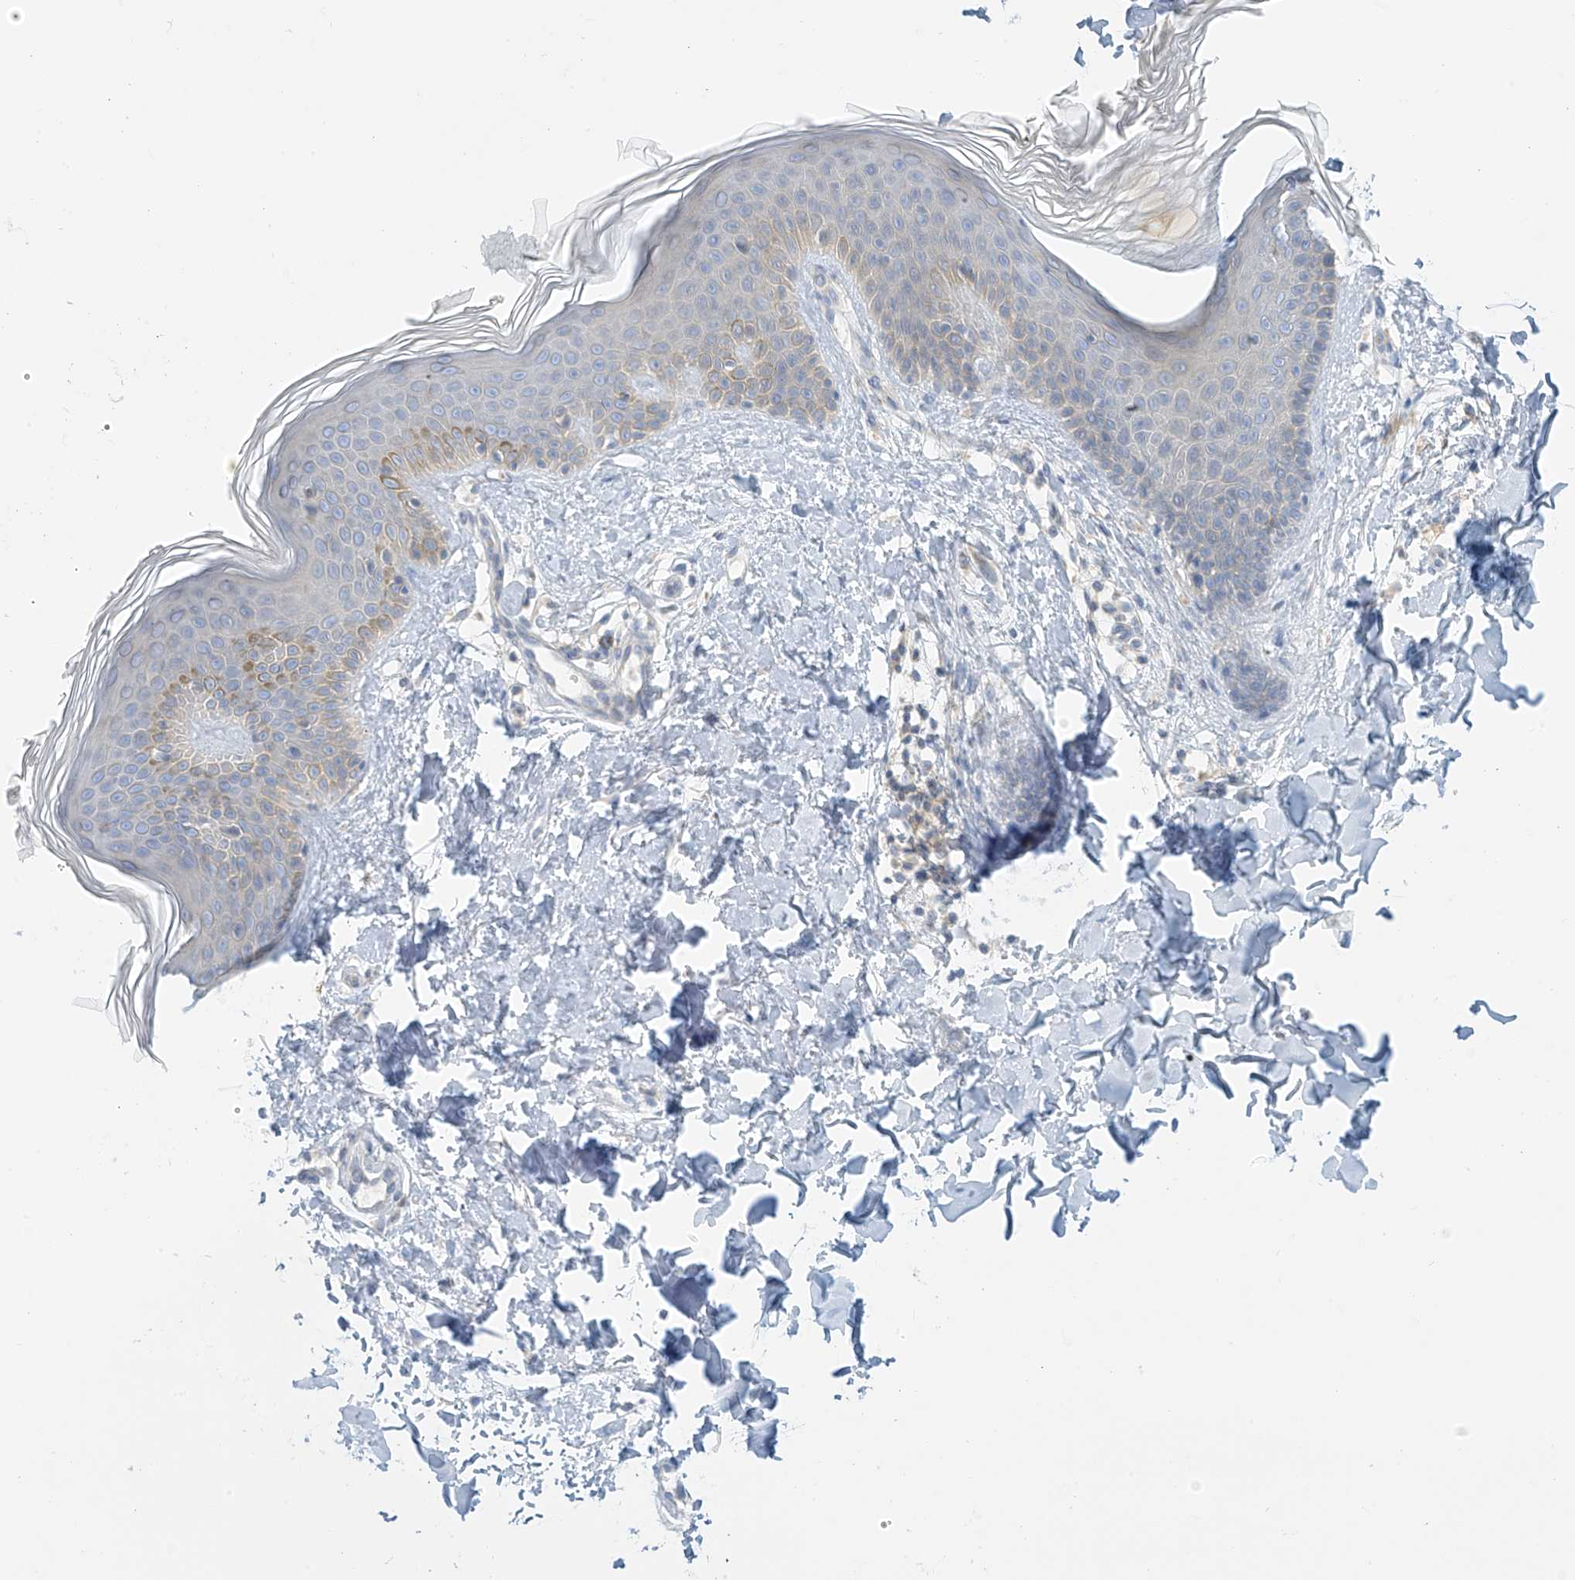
{"staining": {"intensity": "negative", "quantity": "none", "location": "none"}, "tissue": "skin", "cell_type": "Fibroblasts", "image_type": "normal", "snomed": [{"axis": "morphology", "description": "Normal tissue, NOS"}, {"axis": "topography", "description": "Skin"}], "caption": "A micrograph of human skin is negative for staining in fibroblasts.", "gene": "SLC6A12", "patient": {"sex": "male", "age": 37}}